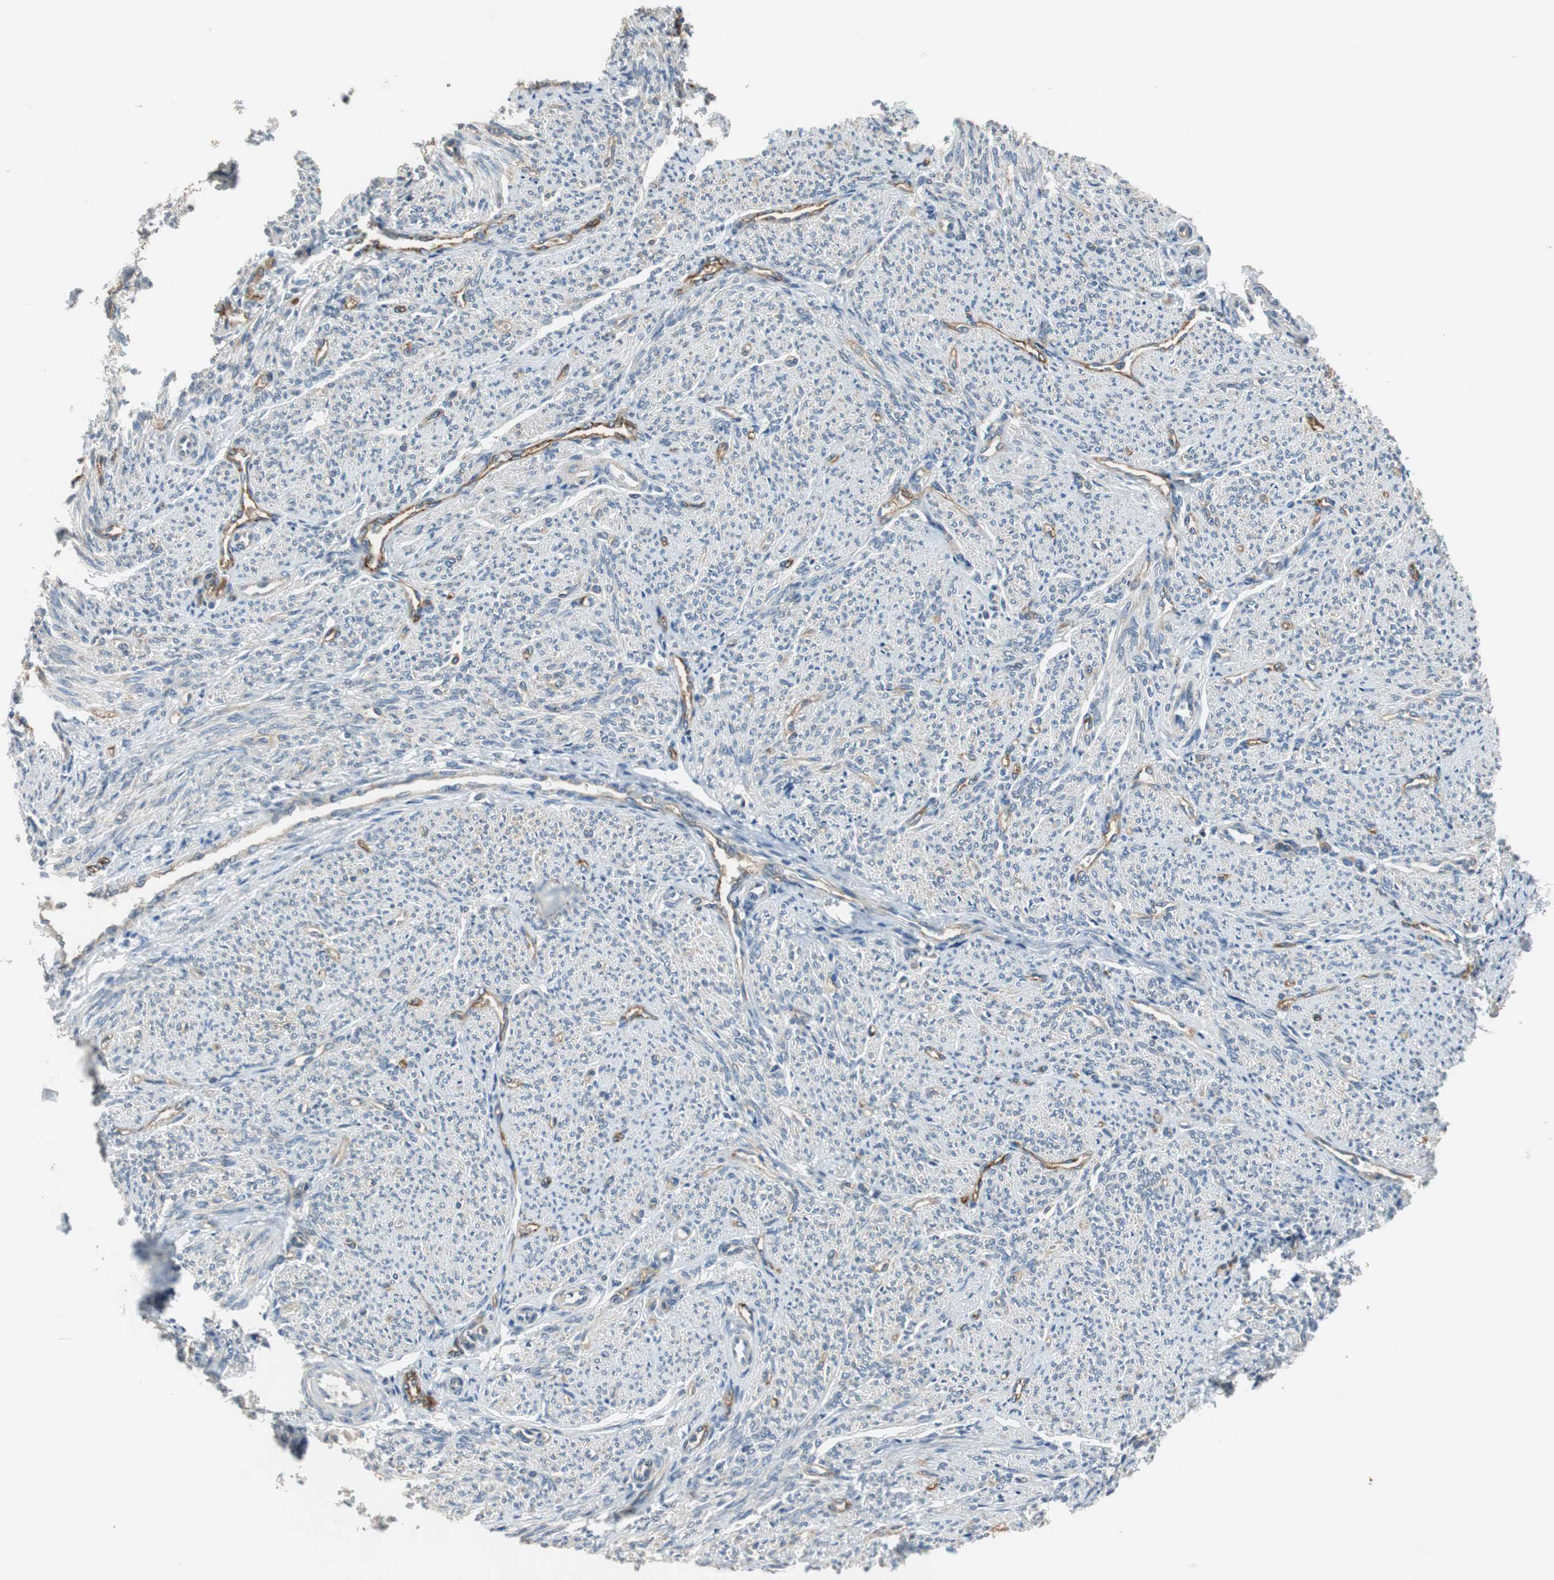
{"staining": {"intensity": "negative", "quantity": "none", "location": "none"}, "tissue": "smooth muscle", "cell_type": "Smooth muscle cells", "image_type": "normal", "snomed": [{"axis": "morphology", "description": "Normal tissue, NOS"}, {"axis": "topography", "description": "Smooth muscle"}], "caption": "Immunohistochemistry (IHC) histopathology image of normal smooth muscle stained for a protein (brown), which exhibits no expression in smooth muscle cells. (DAB immunohistochemistry visualized using brightfield microscopy, high magnification).", "gene": "MTIF2", "patient": {"sex": "female", "age": 65}}